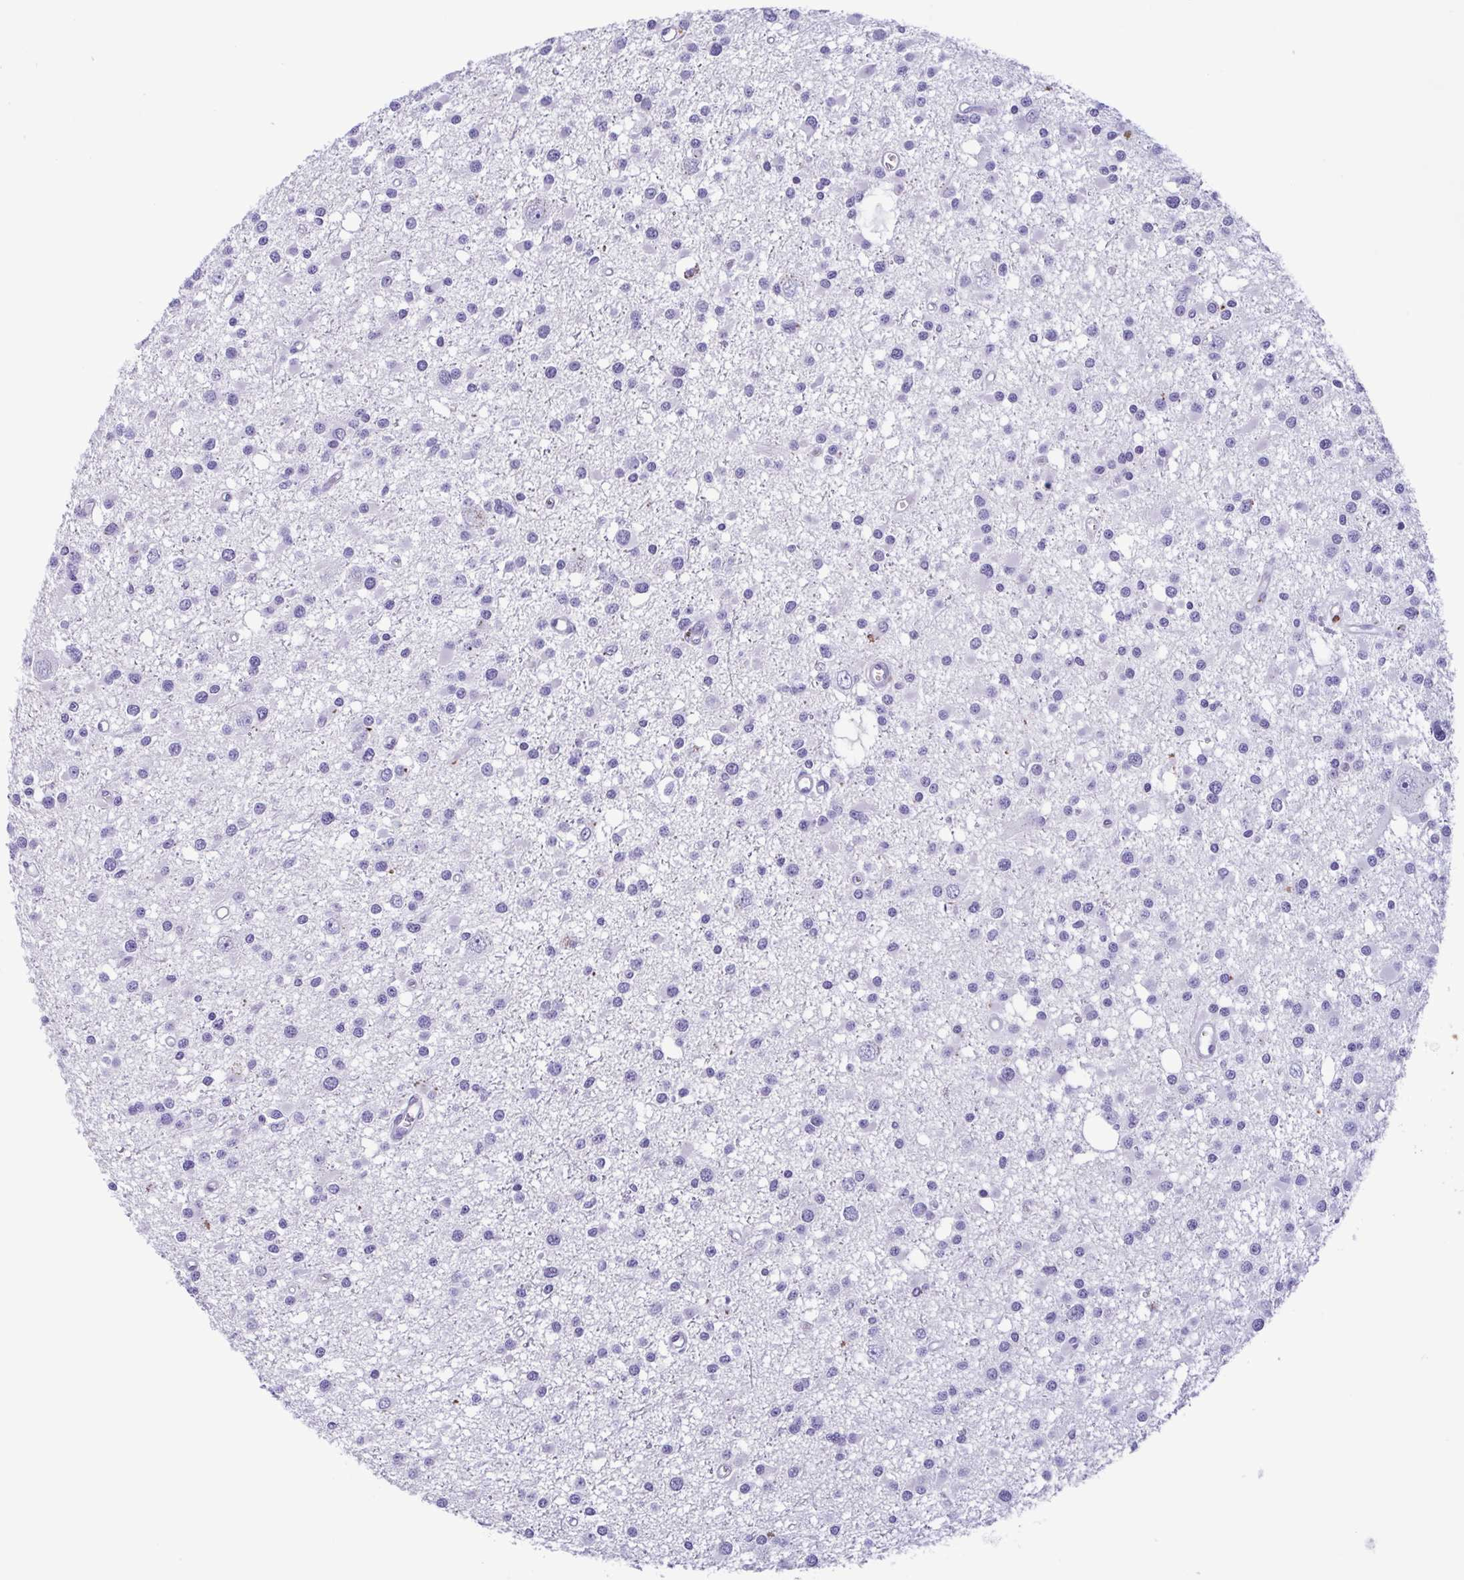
{"staining": {"intensity": "negative", "quantity": "none", "location": "none"}, "tissue": "glioma", "cell_type": "Tumor cells", "image_type": "cancer", "snomed": [{"axis": "morphology", "description": "Glioma, malignant, High grade"}, {"axis": "topography", "description": "Brain"}], "caption": "Protein analysis of high-grade glioma (malignant) exhibits no significant staining in tumor cells.", "gene": "LTF", "patient": {"sex": "male", "age": 54}}